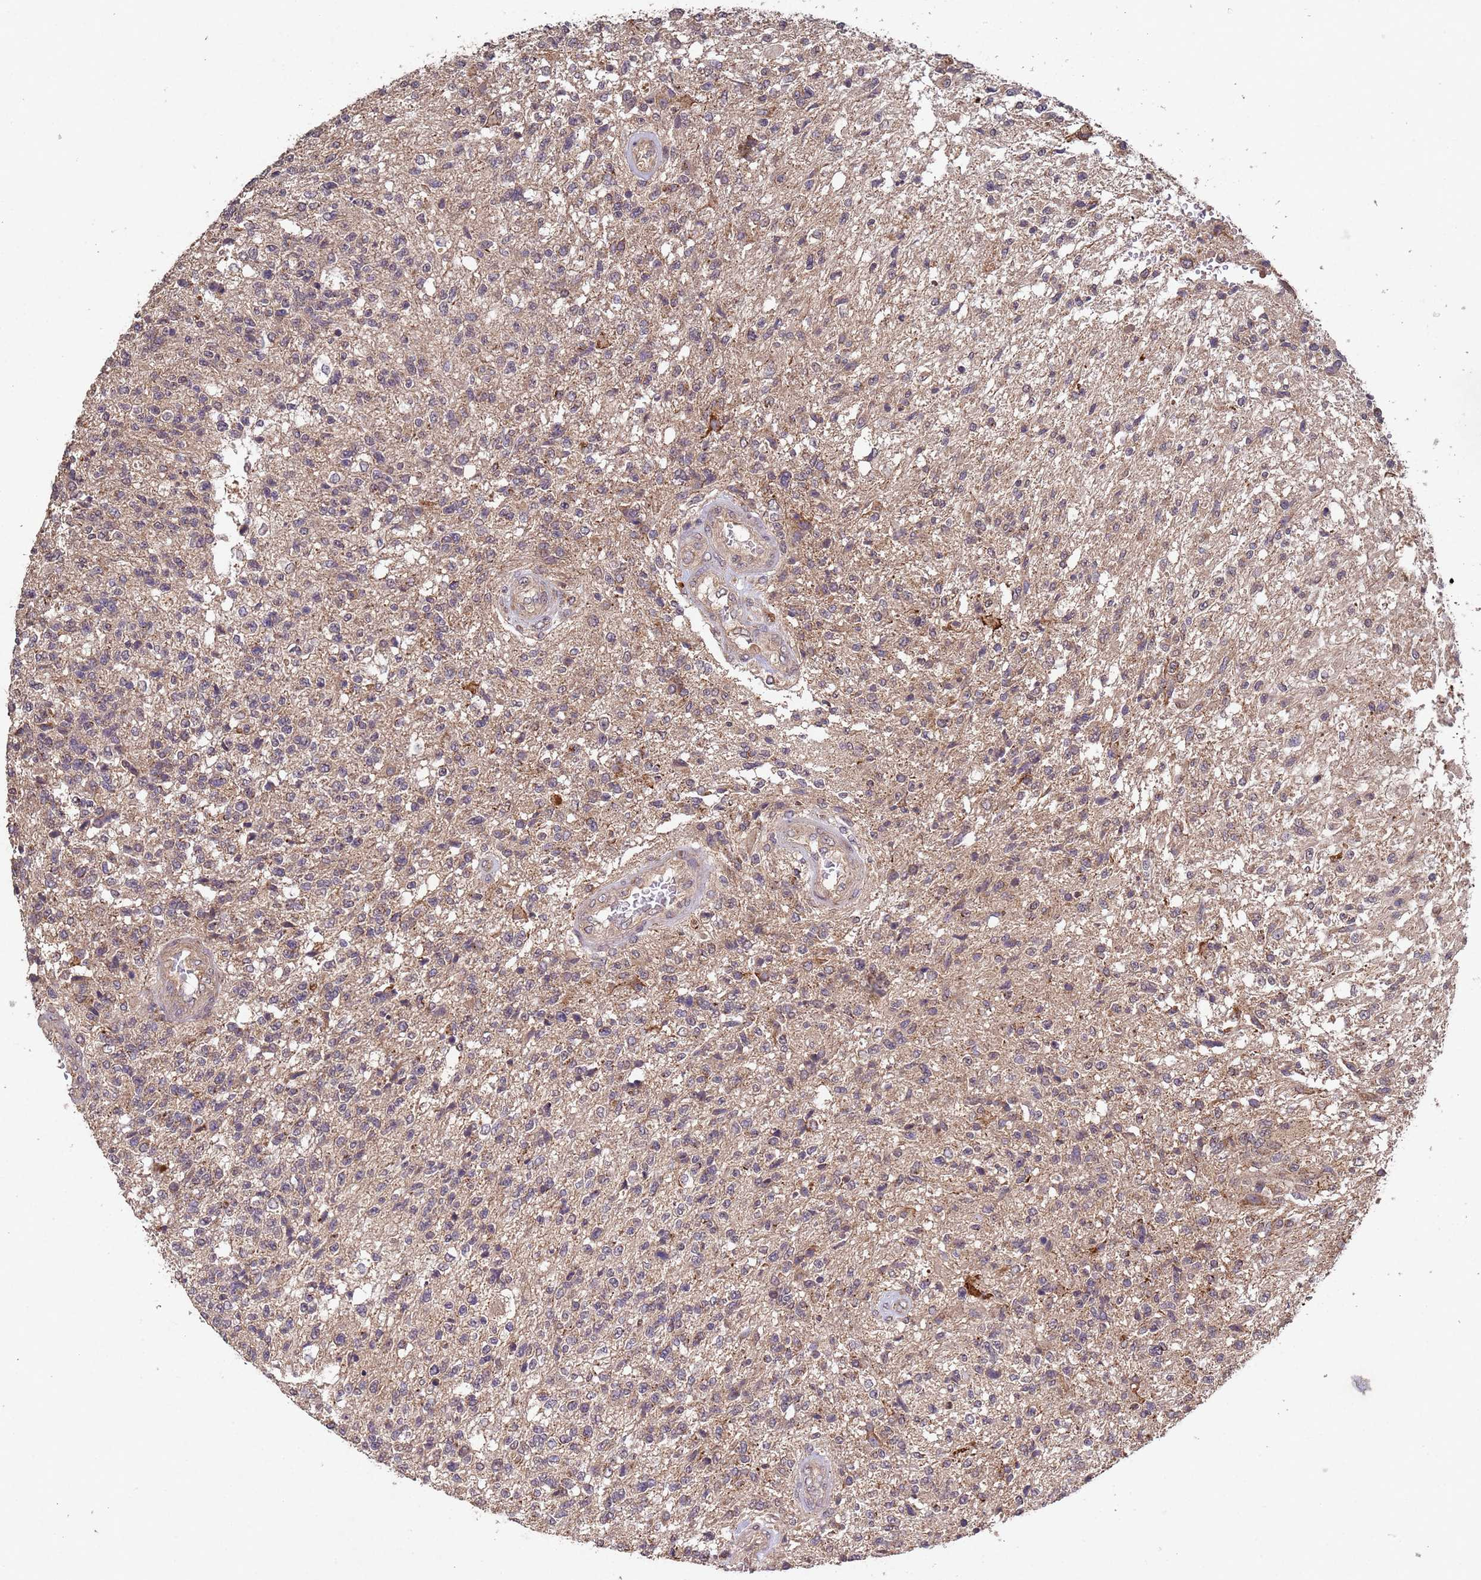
{"staining": {"intensity": "moderate", "quantity": ">75%", "location": "cytoplasmic/membranous"}, "tissue": "glioma", "cell_type": "Tumor cells", "image_type": "cancer", "snomed": [{"axis": "morphology", "description": "Glioma, malignant, High grade"}, {"axis": "topography", "description": "Brain"}], "caption": "DAB immunohistochemical staining of glioma reveals moderate cytoplasmic/membranous protein positivity in about >75% of tumor cells.", "gene": "FASTKD1", "patient": {"sex": "male", "age": 56}}